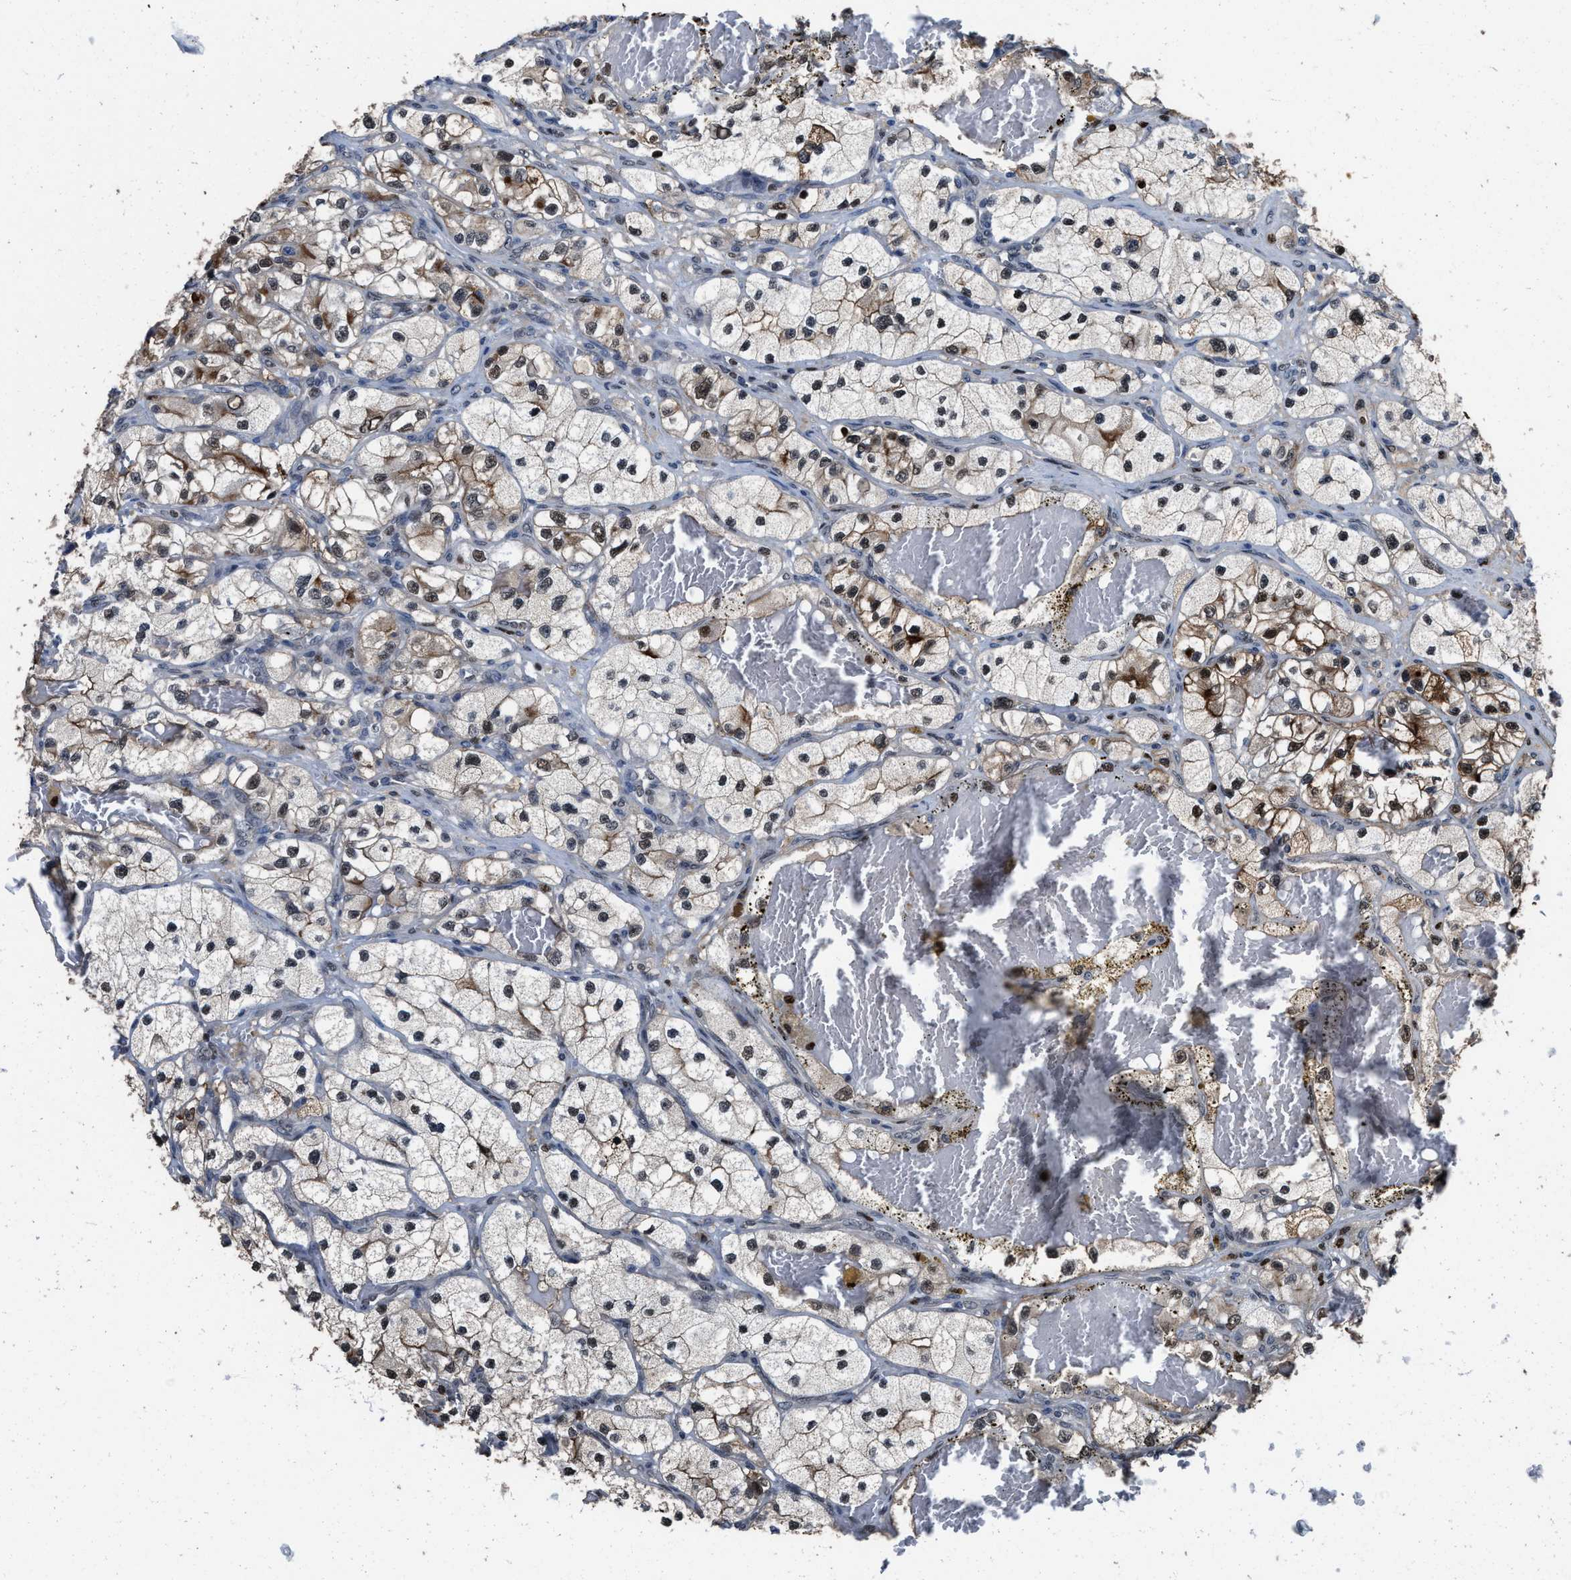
{"staining": {"intensity": "moderate", "quantity": "25%-75%", "location": "cytoplasmic/membranous,nuclear"}, "tissue": "renal cancer", "cell_type": "Tumor cells", "image_type": "cancer", "snomed": [{"axis": "morphology", "description": "Adenocarcinoma, NOS"}, {"axis": "topography", "description": "Kidney"}], "caption": "DAB (3,3'-diaminobenzidine) immunohistochemical staining of renal cancer shows moderate cytoplasmic/membranous and nuclear protein positivity in about 25%-75% of tumor cells.", "gene": "ZNF20", "patient": {"sex": "female", "age": 57}}